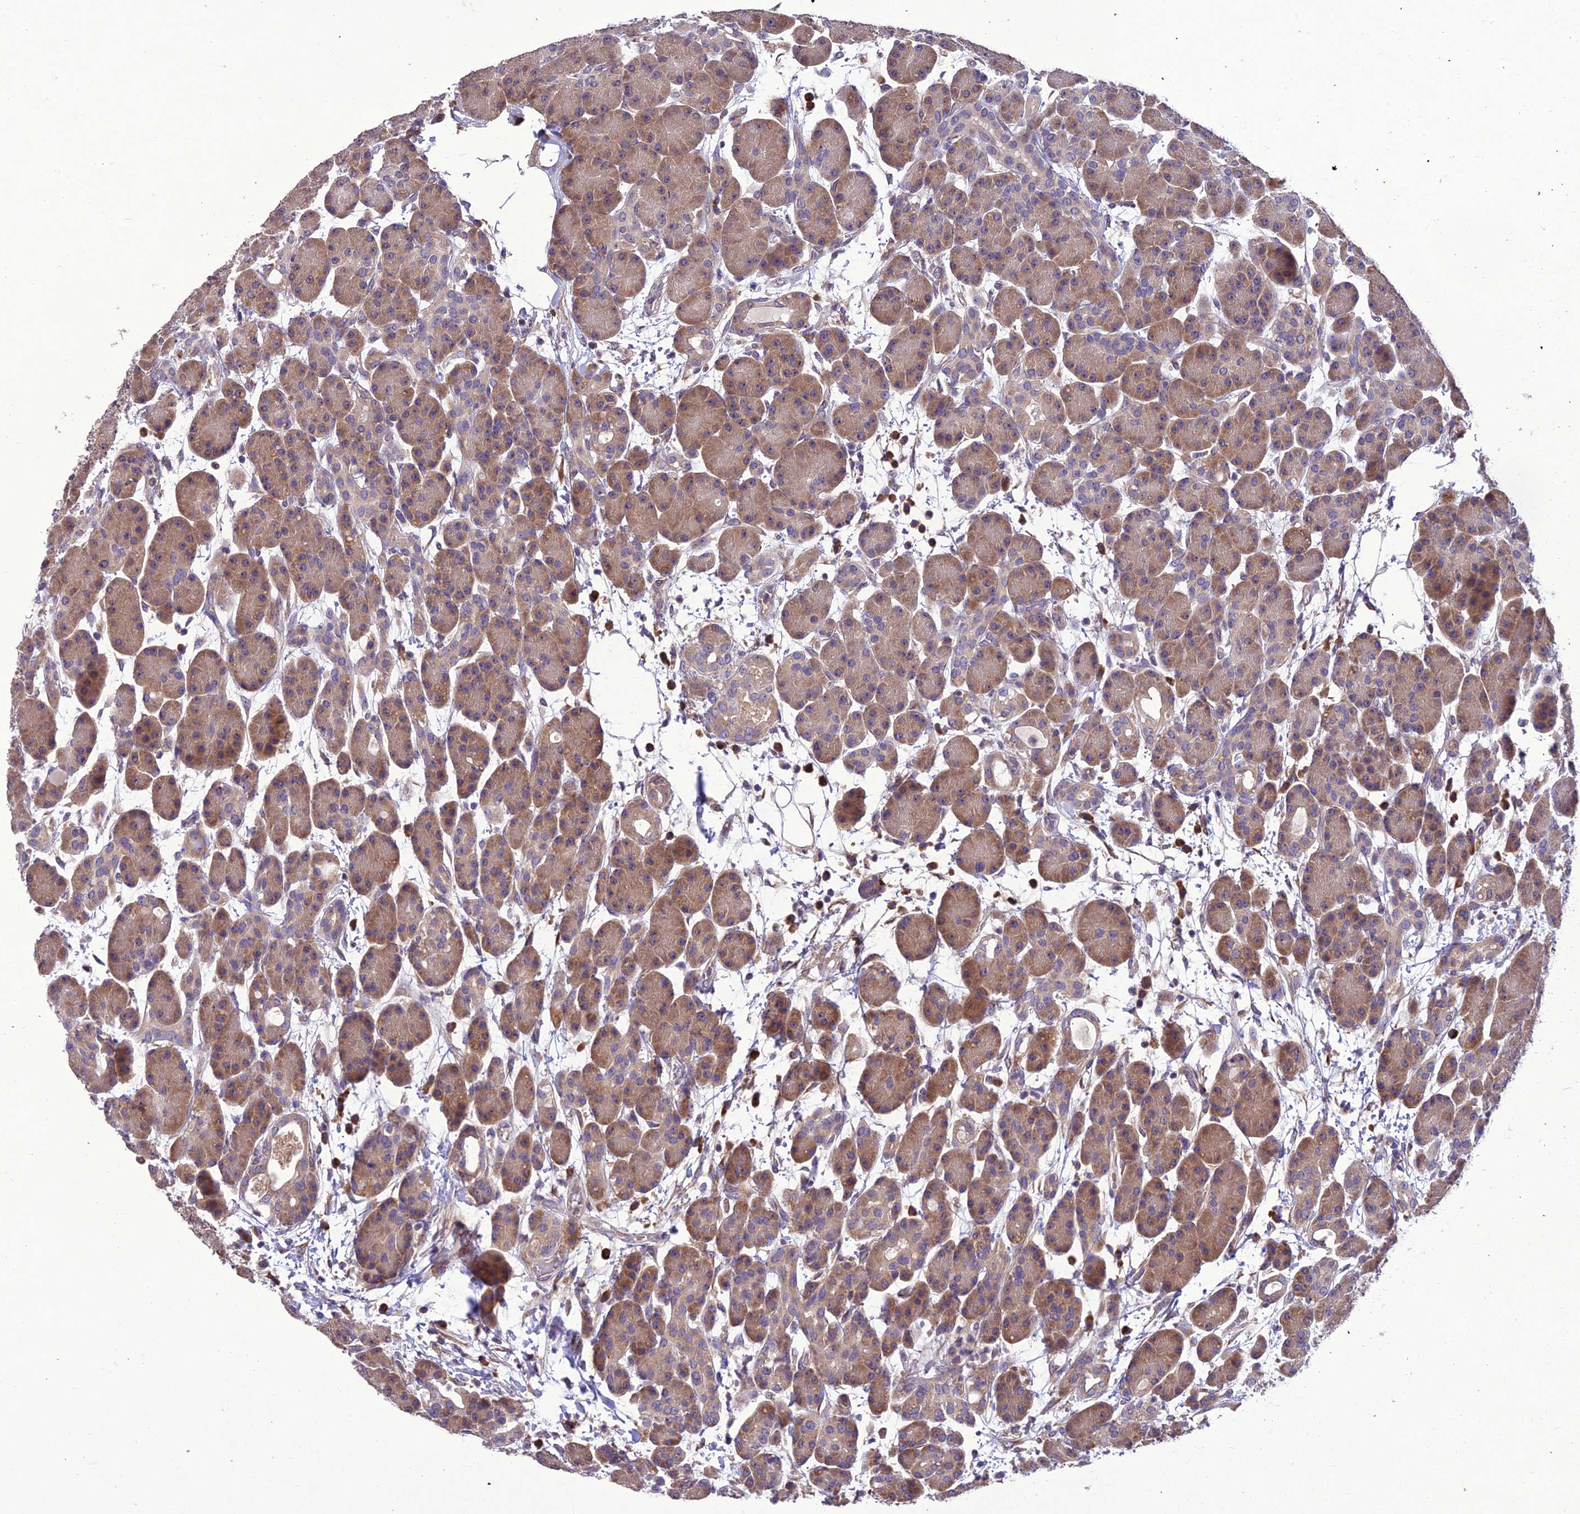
{"staining": {"intensity": "moderate", "quantity": ">75%", "location": "cytoplasmic/membranous"}, "tissue": "pancreas", "cell_type": "Exocrine glandular cells", "image_type": "normal", "snomed": [{"axis": "morphology", "description": "Normal tissue, NOS"}, {"axis": "topography", "description": "Pancreas"}], "caption": "Immunohistochemistry histopathology image of unremarkable pancreas: human pancreas stained using immunohistochemistry reveals medium levels of moderate protein expression localized specifically in the cytoplasmic/membranous of exocrine glandular cells, appearing as a cytoplasmic/membranous brown color.", "gene": "CENPL", "patient": {"sex": "male", "age": 63}}